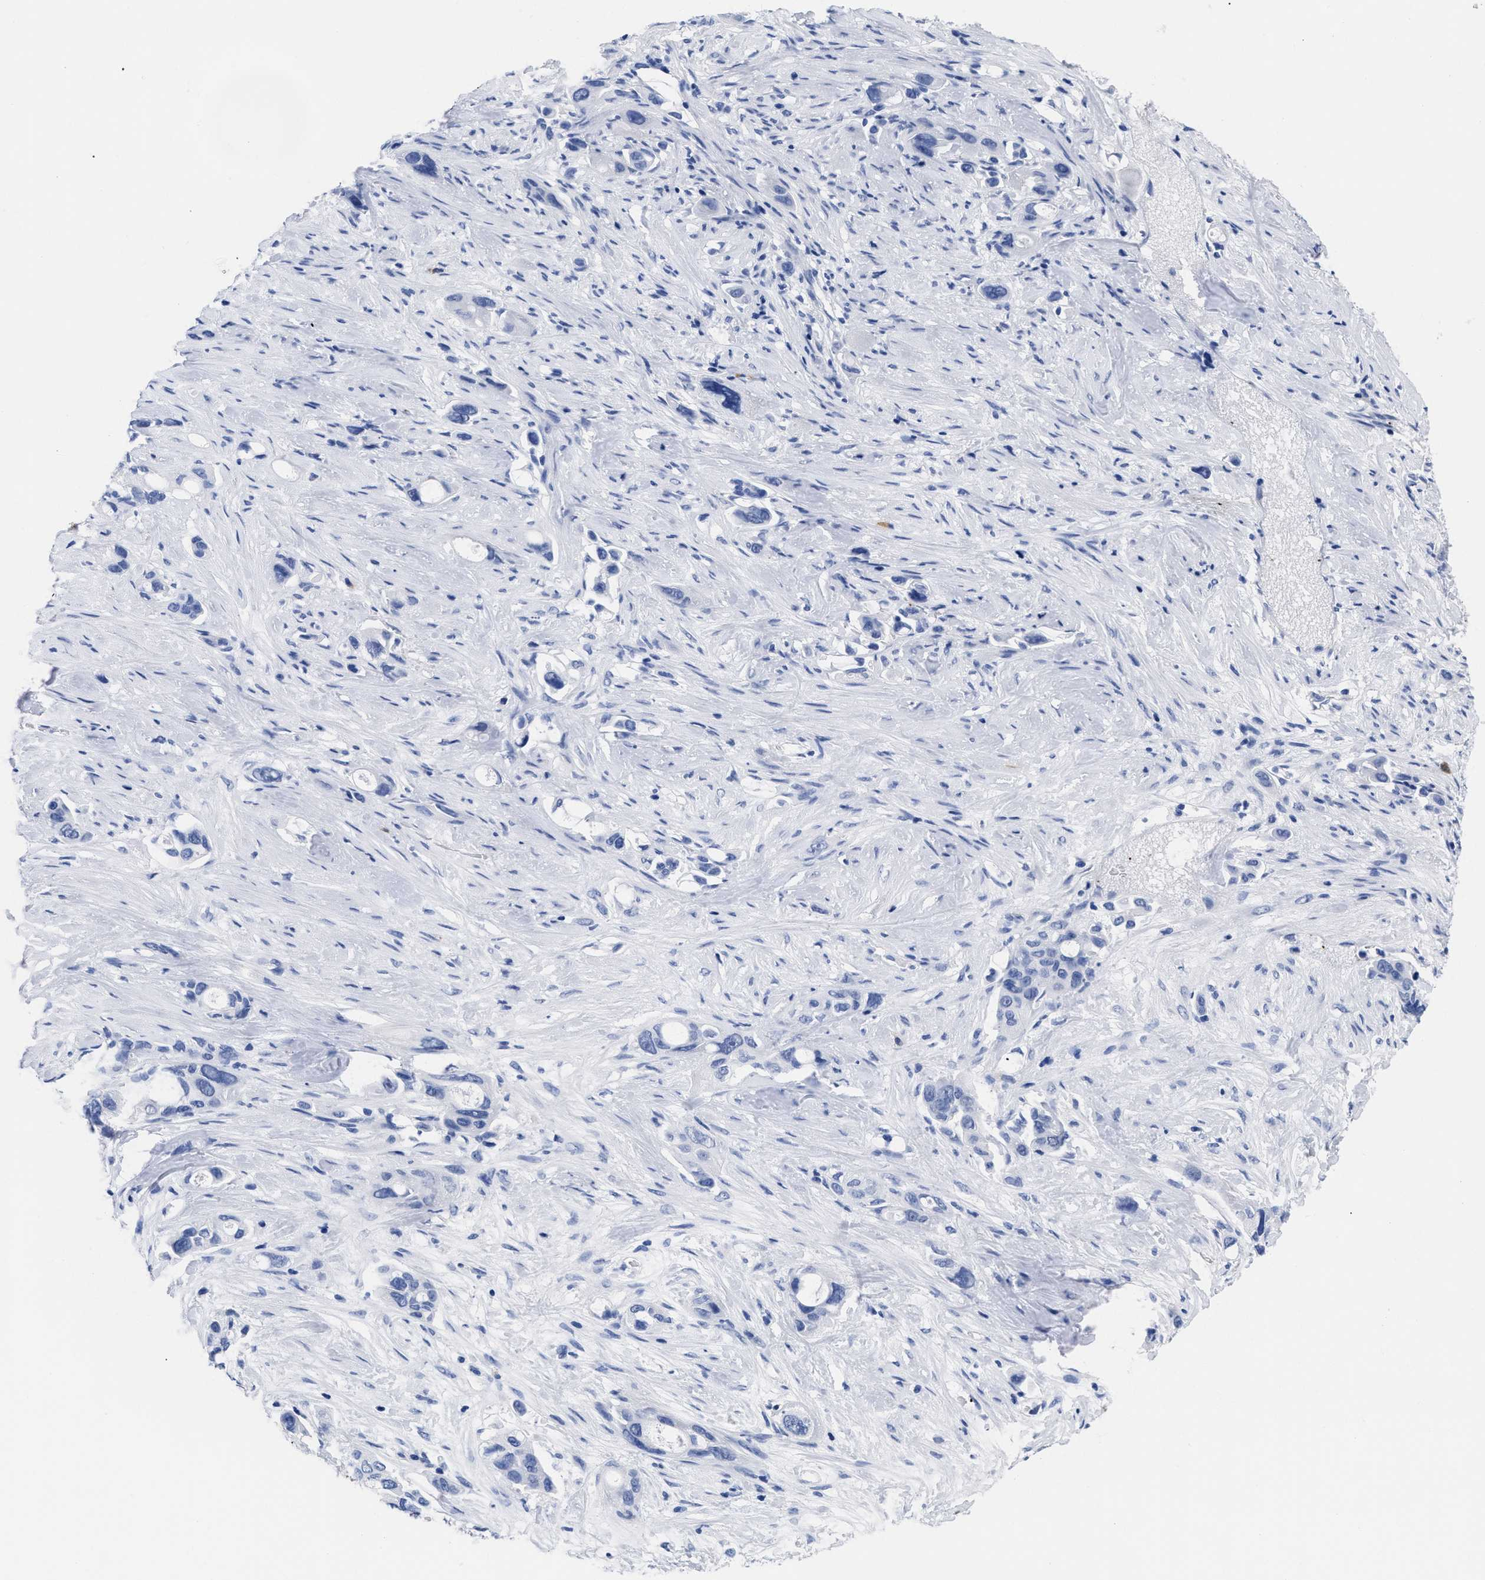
{"staining": {"intensity": "negative", "quantity": "none", "location": "none"}, "tissue": "pancreatic cancer", "cell_type": "Tumor cells", "image_type": "cancer", "snomed": [{"axis": "morphology", "description": "Adenocarcinoma, NOS"}, {"axis": "topography", "description": "Pancreas"}], "caption": "This is a photomicrograph of immunohistochemistry (IHC) staining of pancreatic cancer (adenocarcinoma), which shows no positivity in tumor cells.", "gene": "TREML1", "patient": {"sex": "male", "age": 53}}